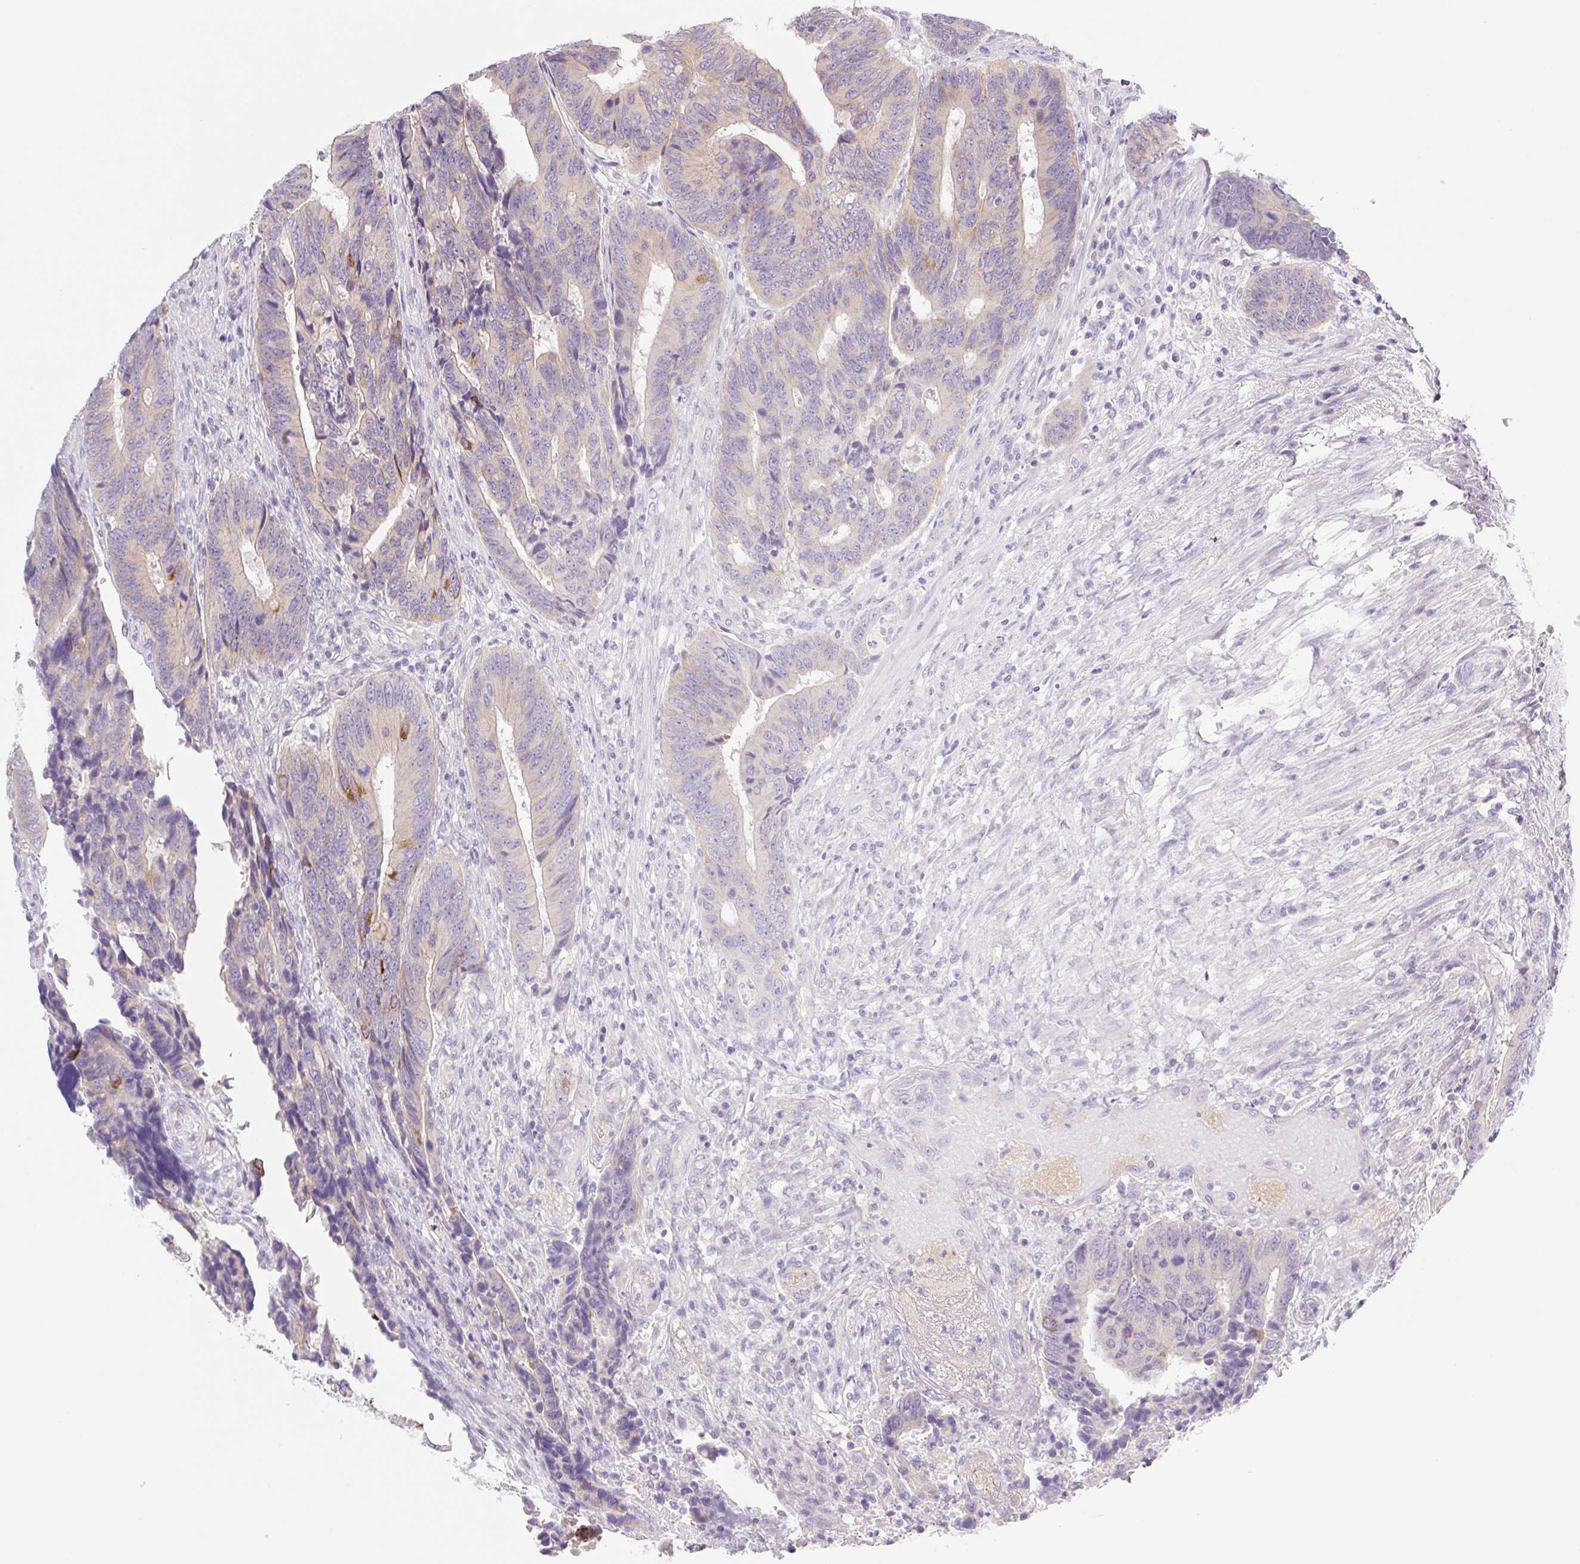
{"staining": {"intensity": "moderate", "quantity": "<25%", "location": "cytoplasmic/membranous"}, "tissue": "colorectal cancer", "cell_type": "Tumor cells", "image_type": "cancer", "snomed": [{"axis": "morphology", "description": "Adenocarcinoma, NOS"}, {"axis": "topography", "description": "Colon"}], "caption": "Immunohistochemical staining of human adenocarcinoma (colorectal) demonstrates low levels of moderate cytoplasmic/membranous protein positivity in about <25% of tumor cells.", "gene": "LYVE1", "patient": {"sex": "male", "age": 87}}